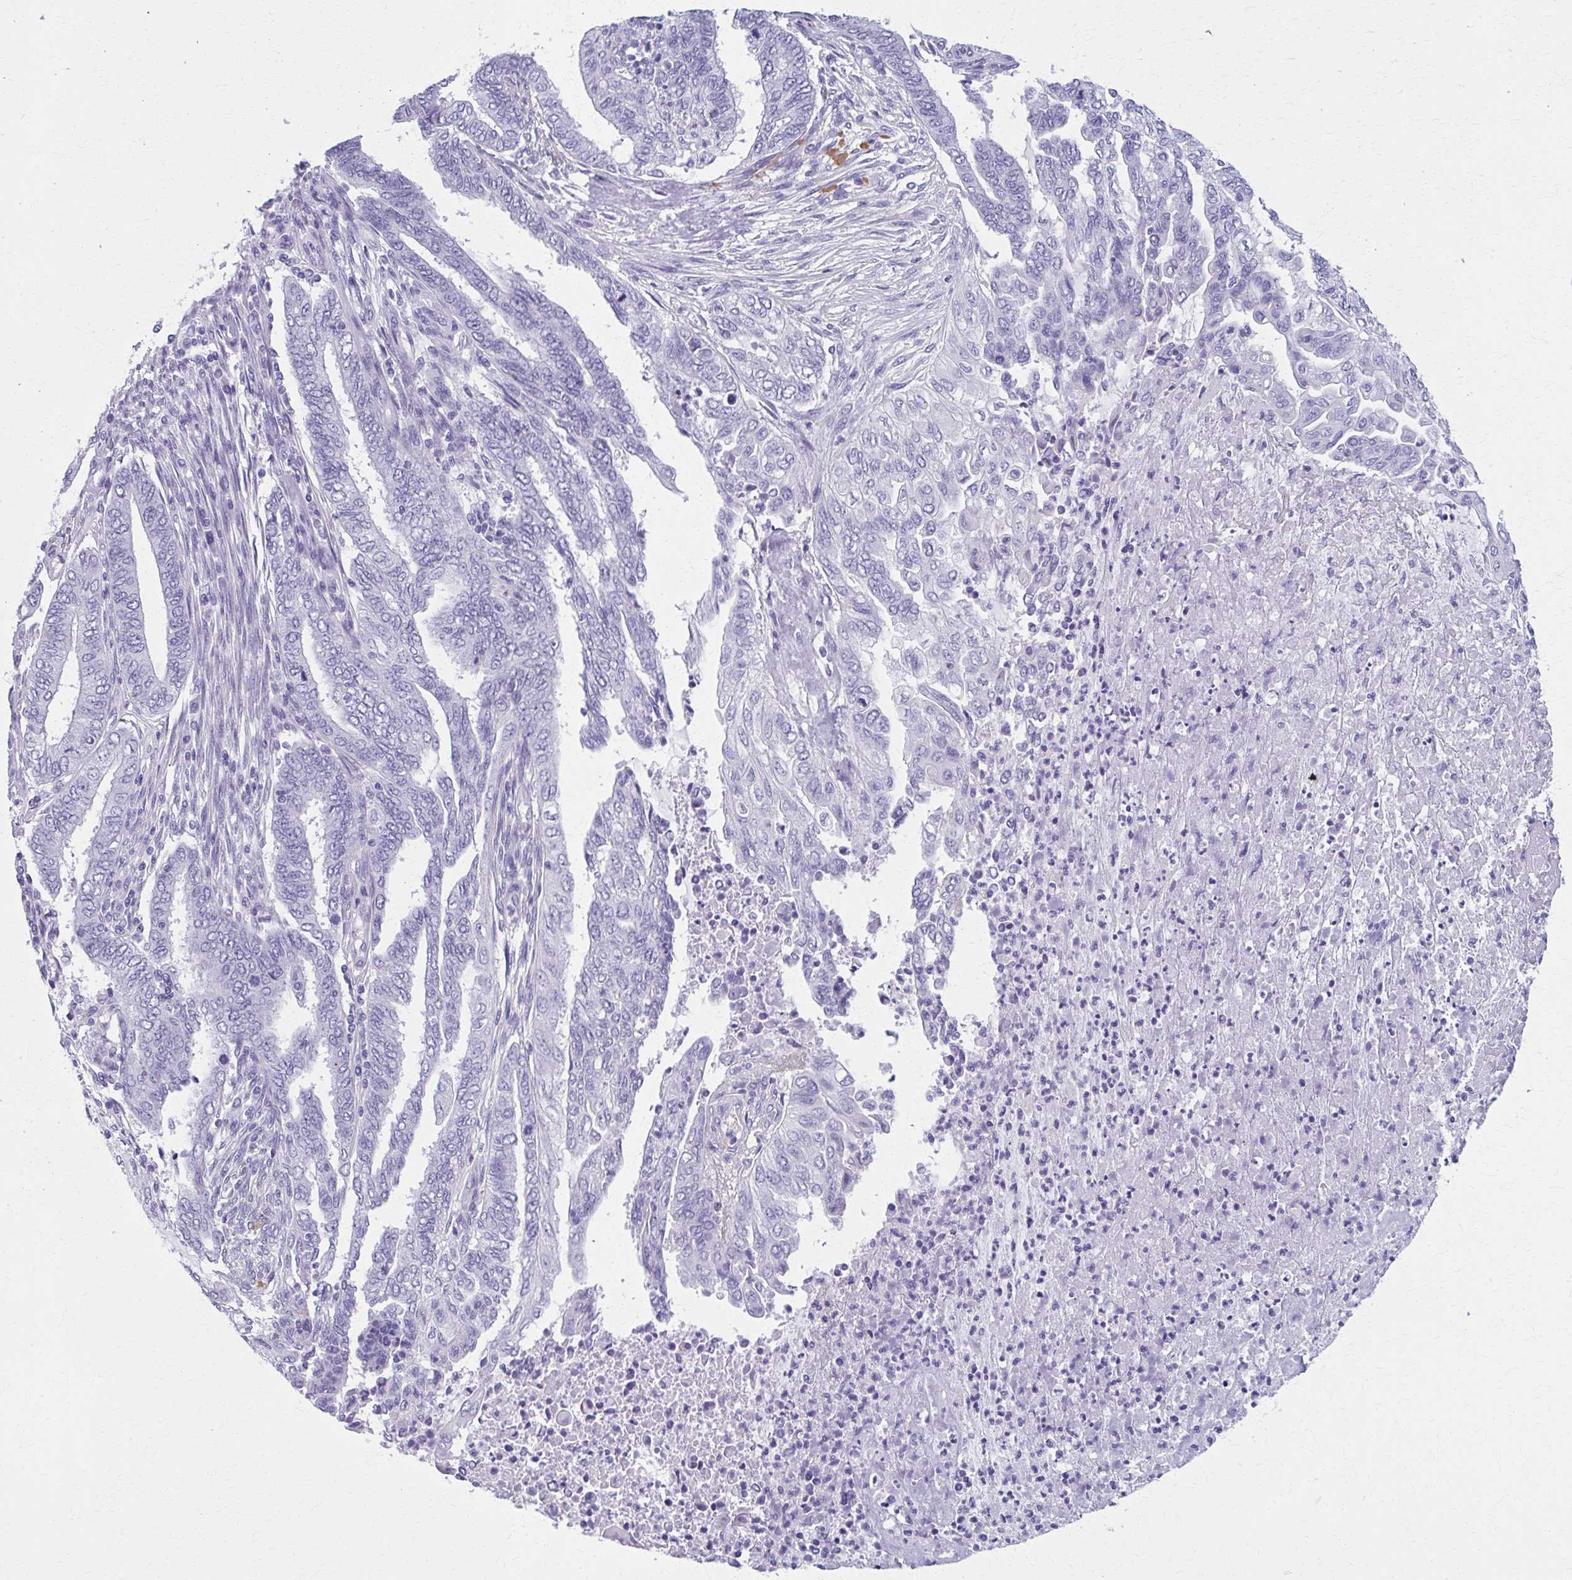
{"staining": {"intensity": "negative", "quantity": "none", "location": "none"}, "tissue": "endometrial cancer", "cell_type": "Tumor cells", "image_type": "cancer", "snomed": [{"axis": "morphology", "description": "Adenocarcinoma, NOS"}, {"axis": "topography", "description": "Uterus"}, {"axis": "topography", "description": "Endometrium"}], "caption": "This is an immunohistochemistry (IHC) micrograph of human endometrial adenocarcinoma. There is no positivity in tumor cells.", "gene": "MPLKIP", "patient": {"sex": "female", "age": 70}}